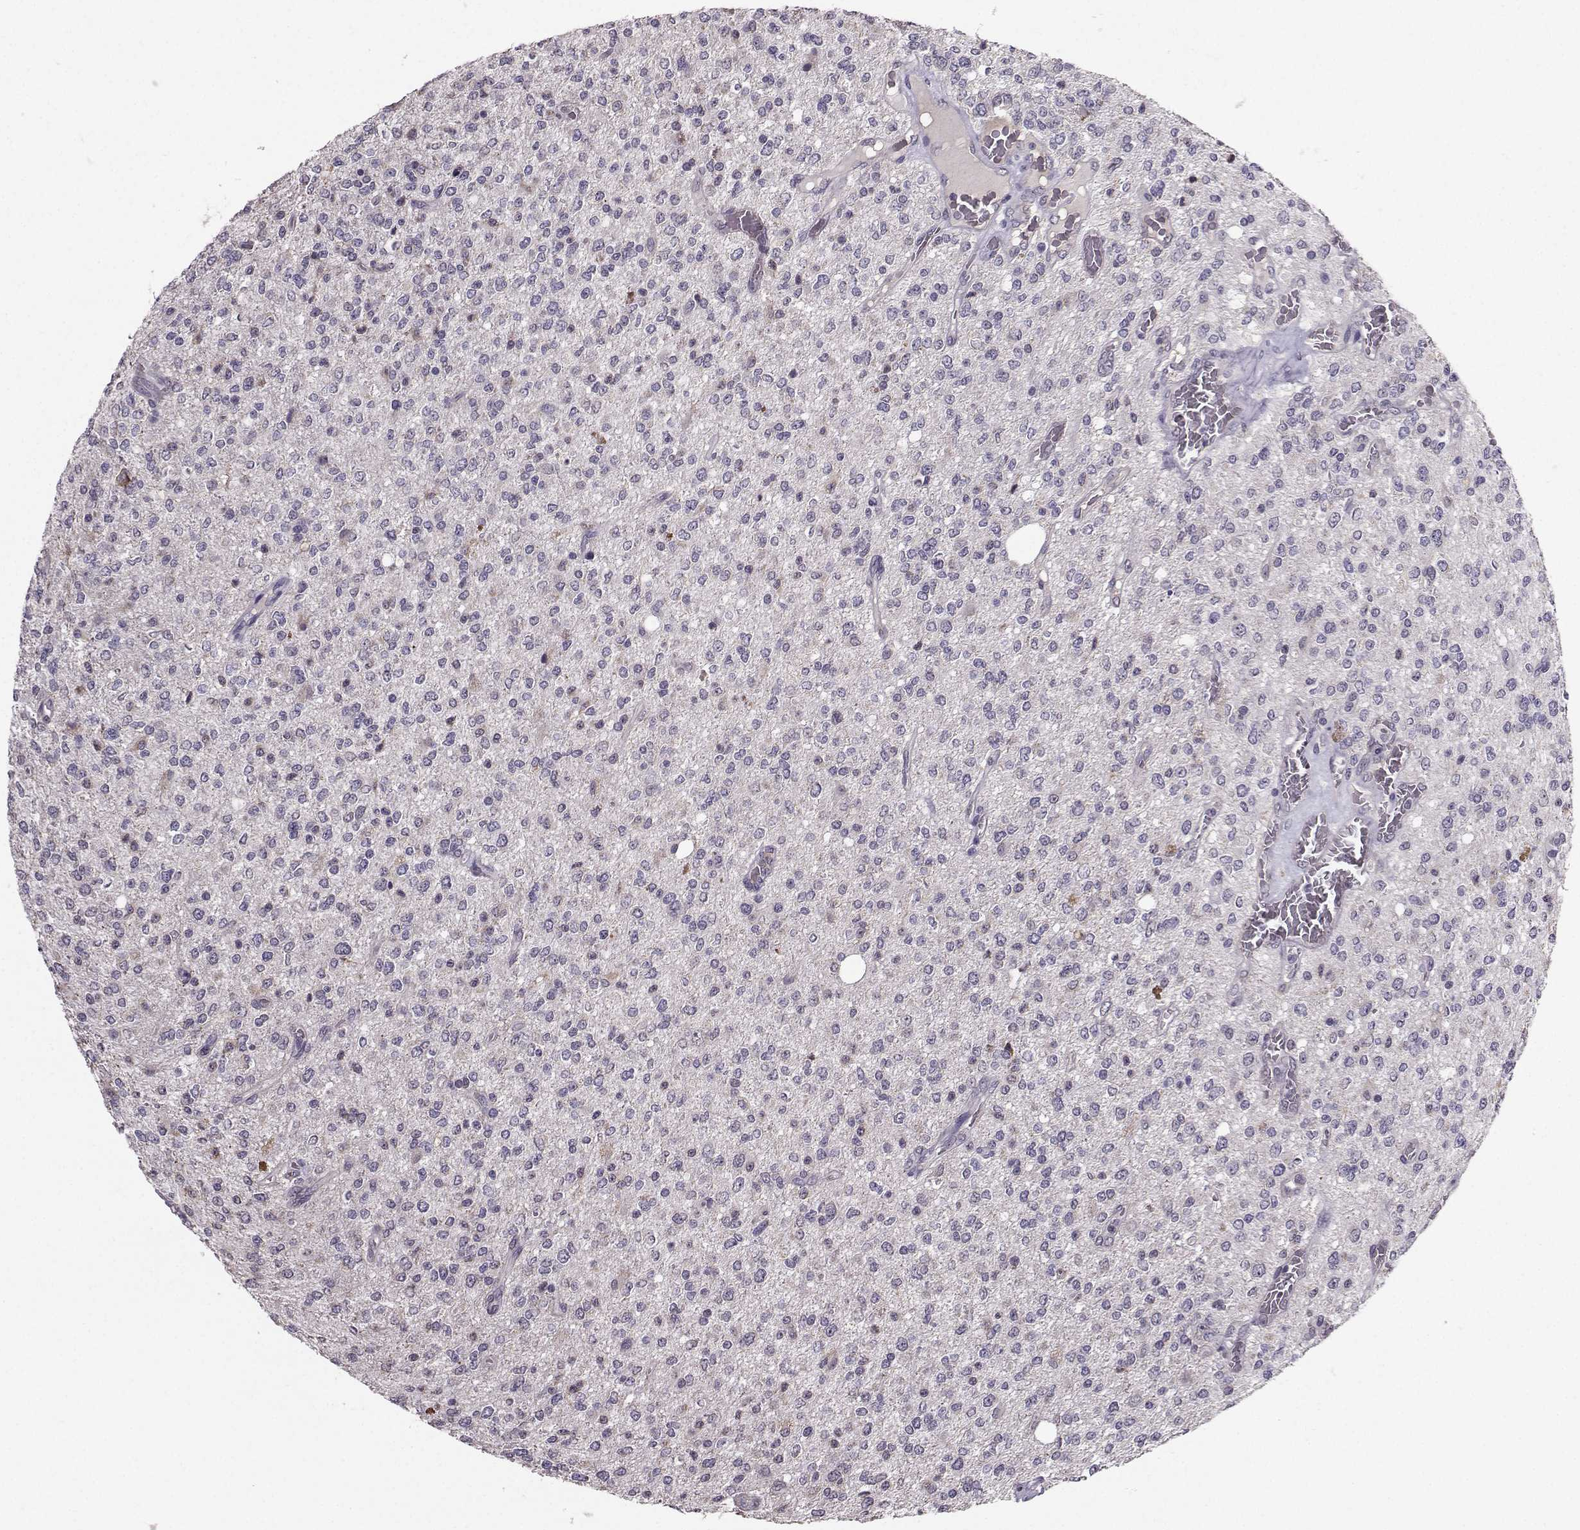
{"staining": {"intensity": "negative", "quantity": "none", "location": "none"}, "tissue": "glioma", "cell_type": "Tumor cells", "image_type": "cancer", "snomed": [{"axis": "morphology", "description": "Glioma, malignant, Low grade"}, {"axis": "topography", "description": "Brain"}], "caption": "Immunohistochemical staining of glioma displays no significant staining in tumor cells.", "gene": "TSPYL5", "patient": {"sex": "male", "age": 67}}